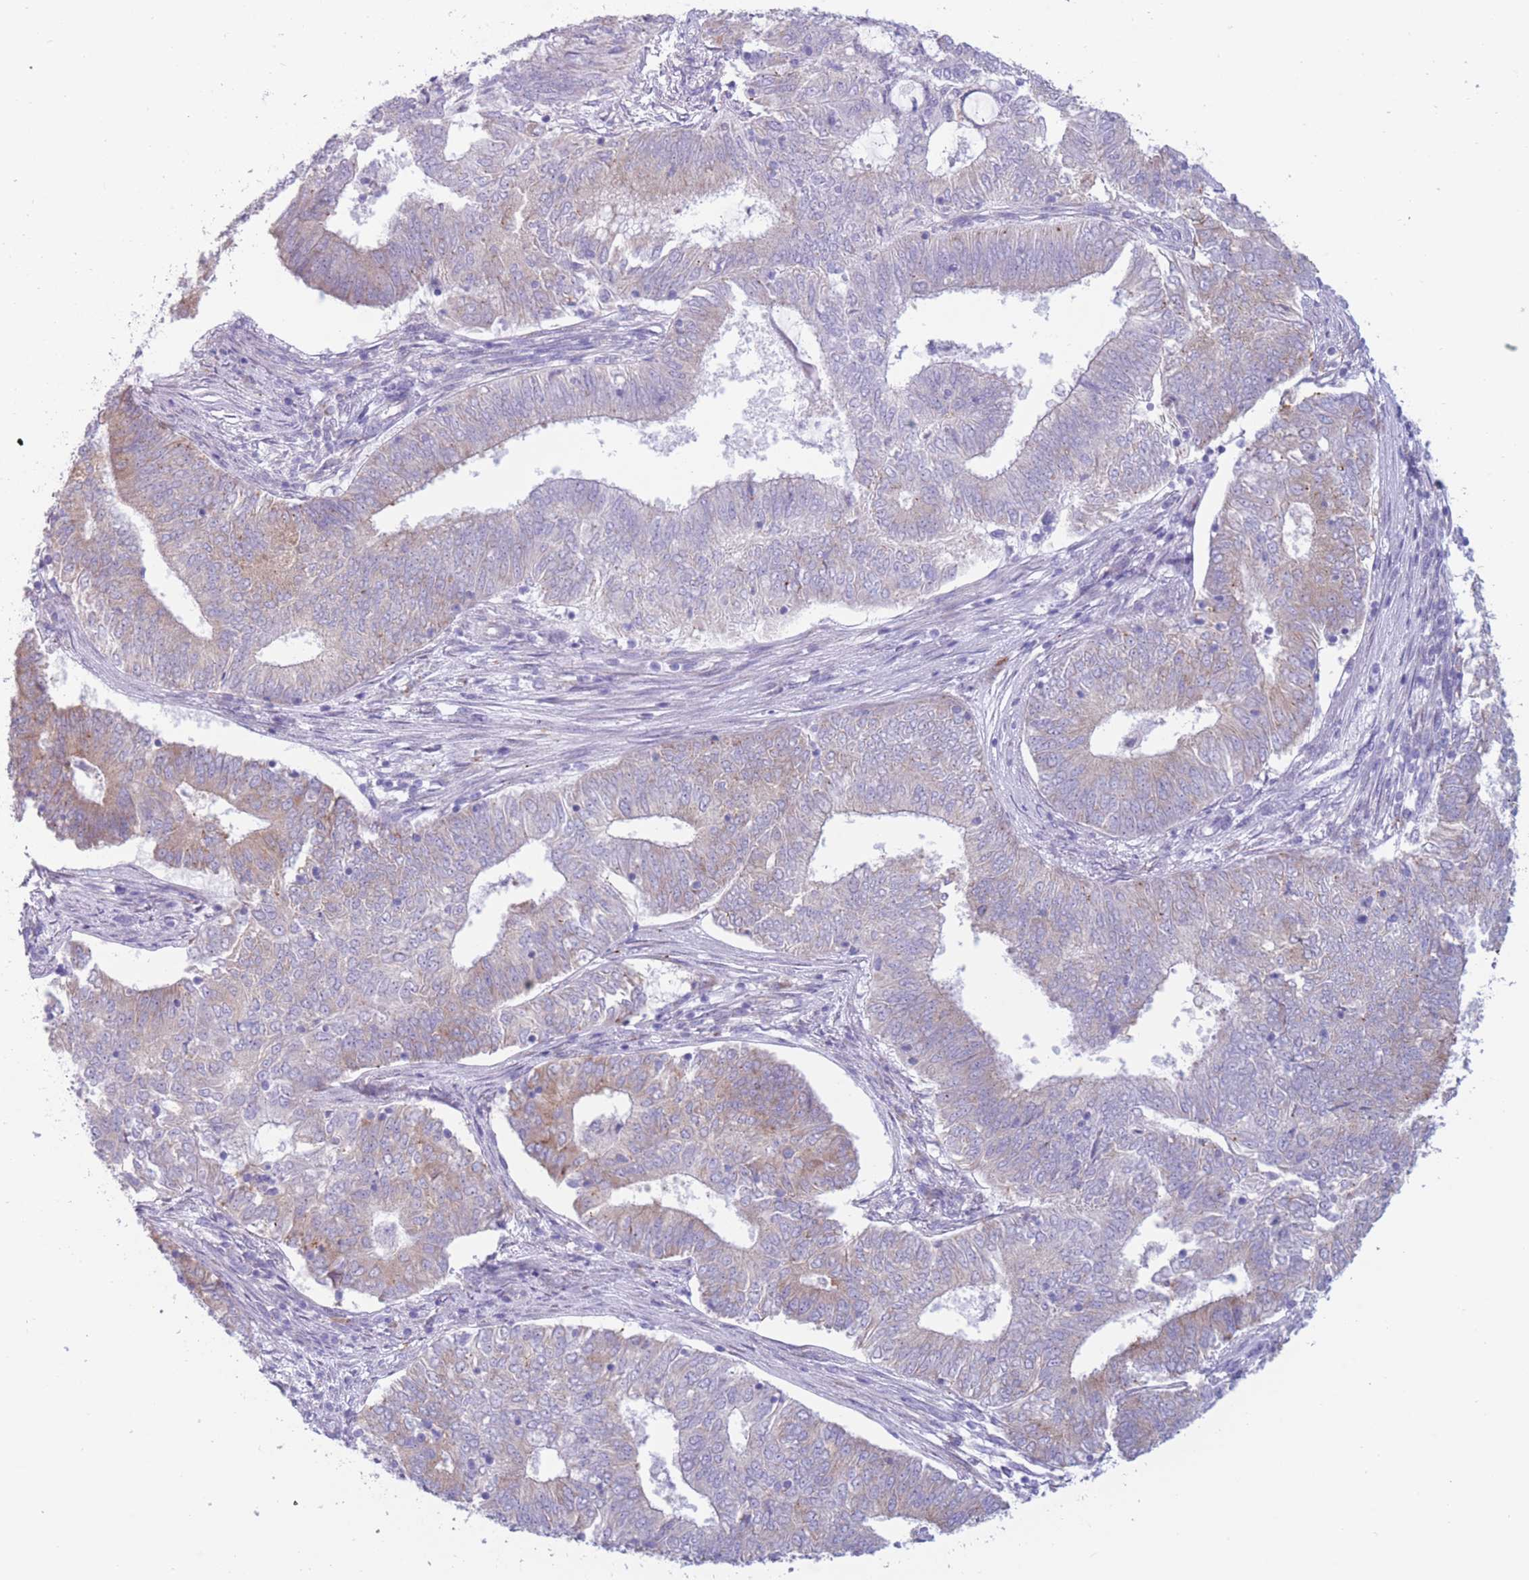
{"staining": {"intensity": "moderate", "quantity": "<25%", "location": "cytoplasmic/membranous"}, "tissue": "endometrial cancer", "cell_type": "Tumor cells", "image_type": "cancer", "snomed": [{"axis": "morphology", "description": "Adenocarcinoma, NOS"}, {"axis": "topography", "description": "Endometrium"}], "caption": "Approximately <25% of tumor cells in human endometrial cancer show moderate cytoplasmic/membranous protein expression as visualized by brown immunohistochemical staining.", "gene": "COL27A1", "patient": {"sex": "female", "age": 62}}